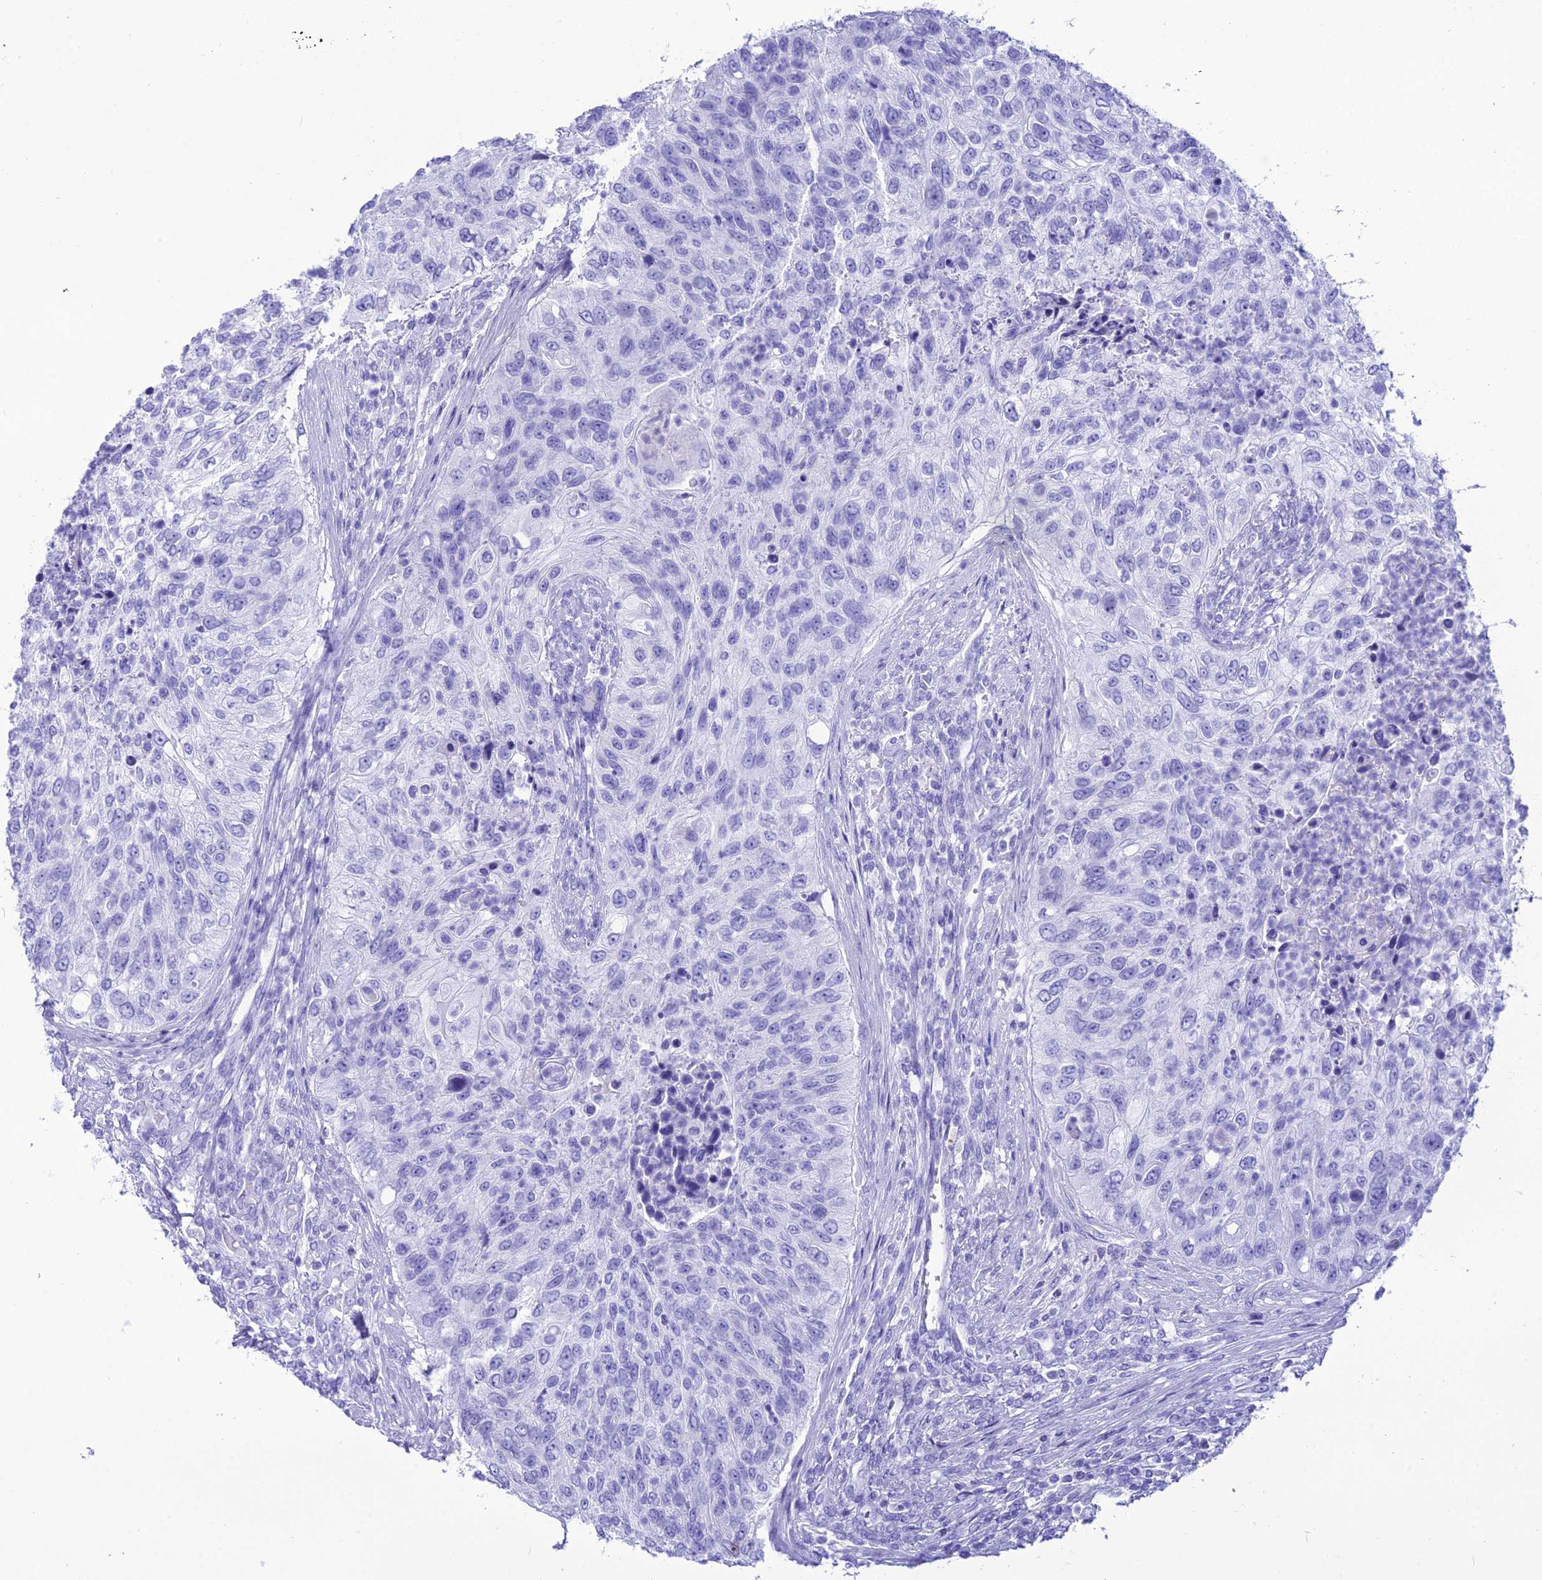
{"staining": {"intensity": "negative", "quantity": "none", "location": "none"}, "tissue": "urothelial cancer", "cell_type": "Tumor cells", "image_type": "cancer", "snomed": [{"axis": "morphology", "description": "Urothelial carcinoma, High grade"}, {"axis": "topography", "description": "Urinary bladder"}], "caption": "Immunohistochemistry photomicrograph of neoplastic tissue: high-grade urothelial carcinoma stained with DAB (3,3'-diaminobenzidine) demonstrates no significant protein positivity in tumor cells.", "gene": "PNMA5", "patient": {"sex": "female", "age": 60}}